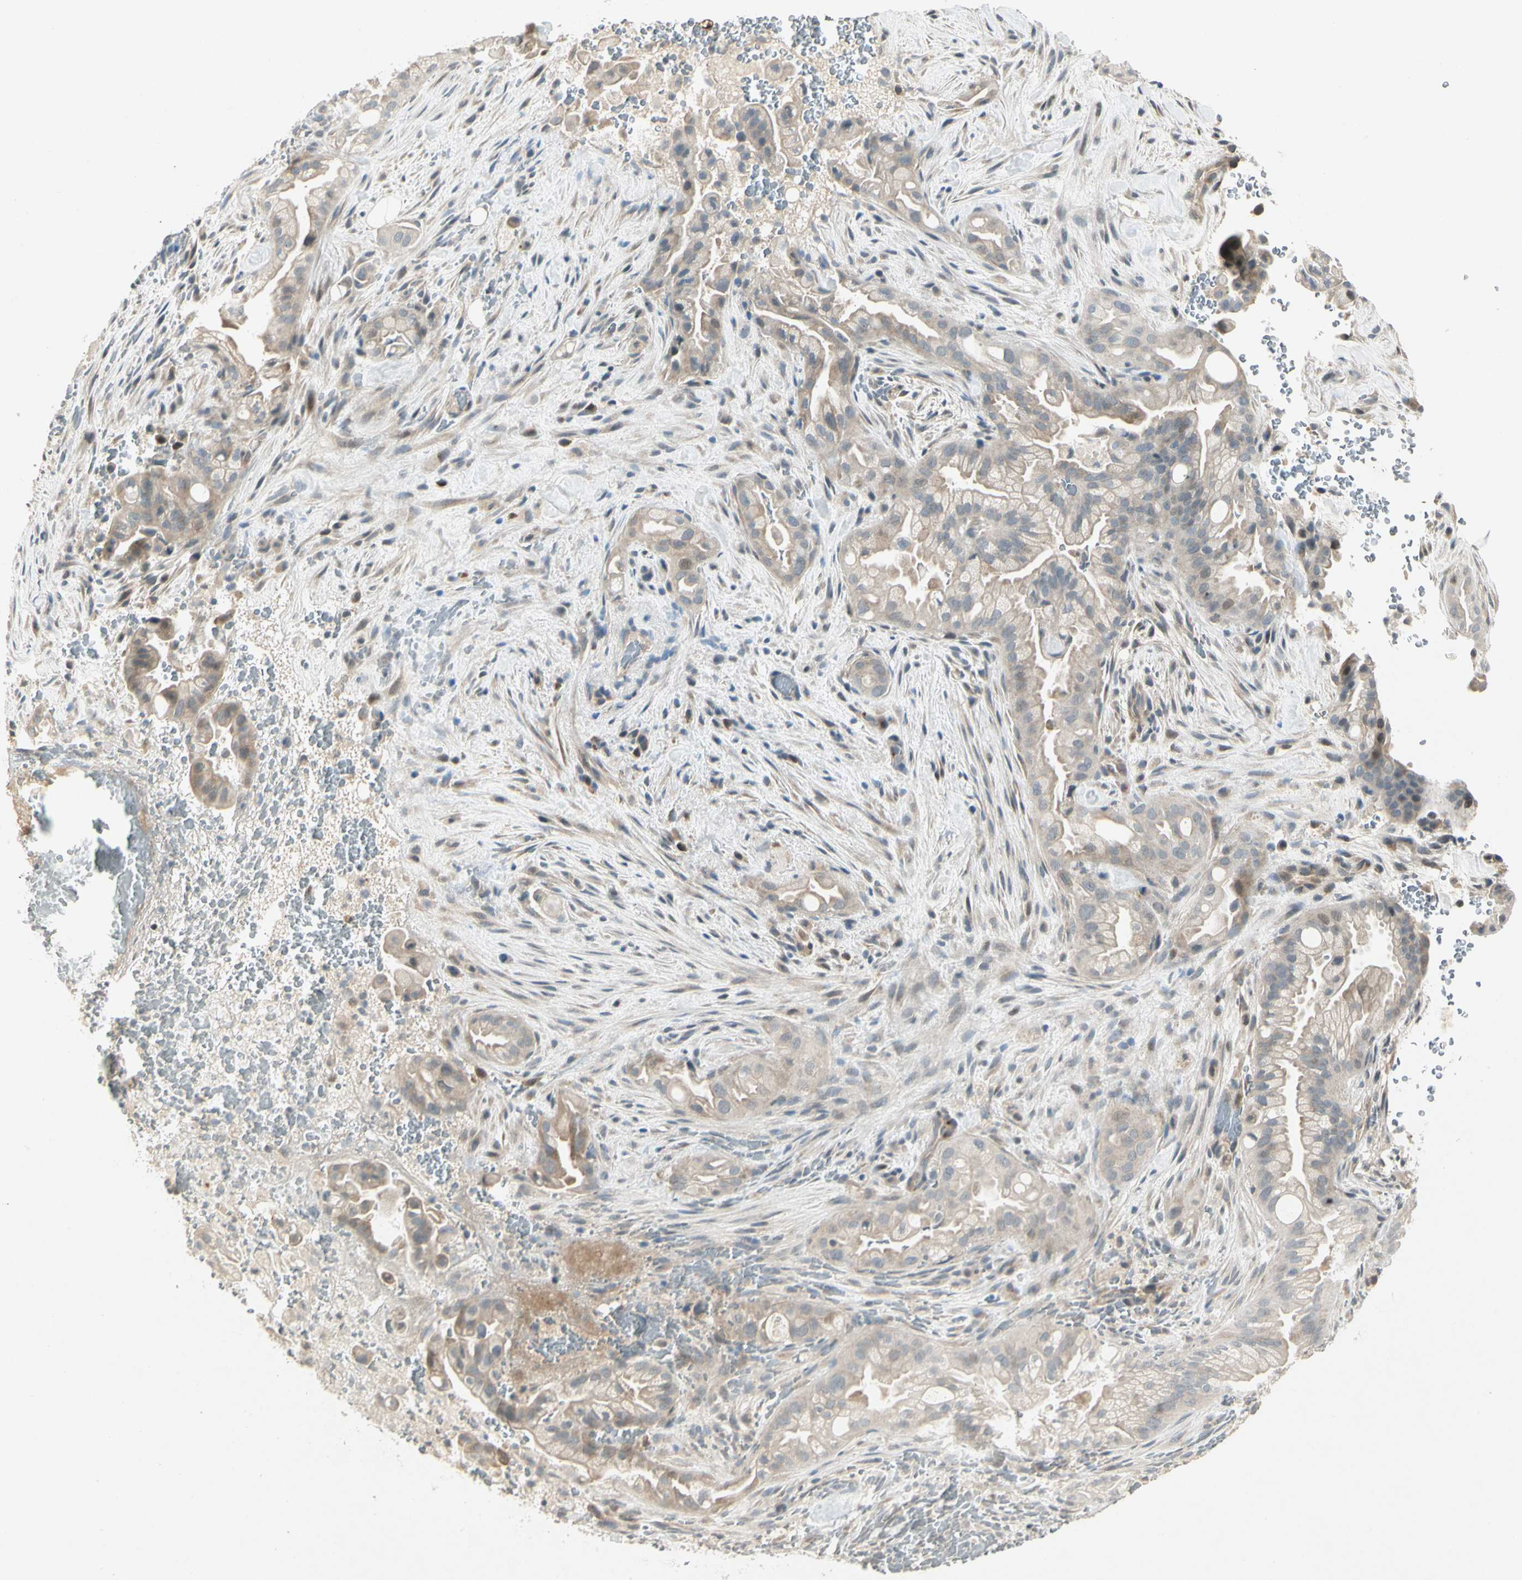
{"staining": {"intensity": "weak", "quantity": "25%-75%", "location": "cytoplasmic/membranous"}, "tissue": "liver cancer", "cell_type": "Tumor cells", "image_type": "cancer", "snomed": [{"axis": "morphology", "description": "Cholangiocarcinoma"}, {"axis": "topography", "description": "Liver"}], "caption": "Human liver cholangiocarcinoma stained with a protein marker shows weak staining in tumor cells.", "gene": "PCDHB15", "patient": {"sex": "female", "age": 68}}